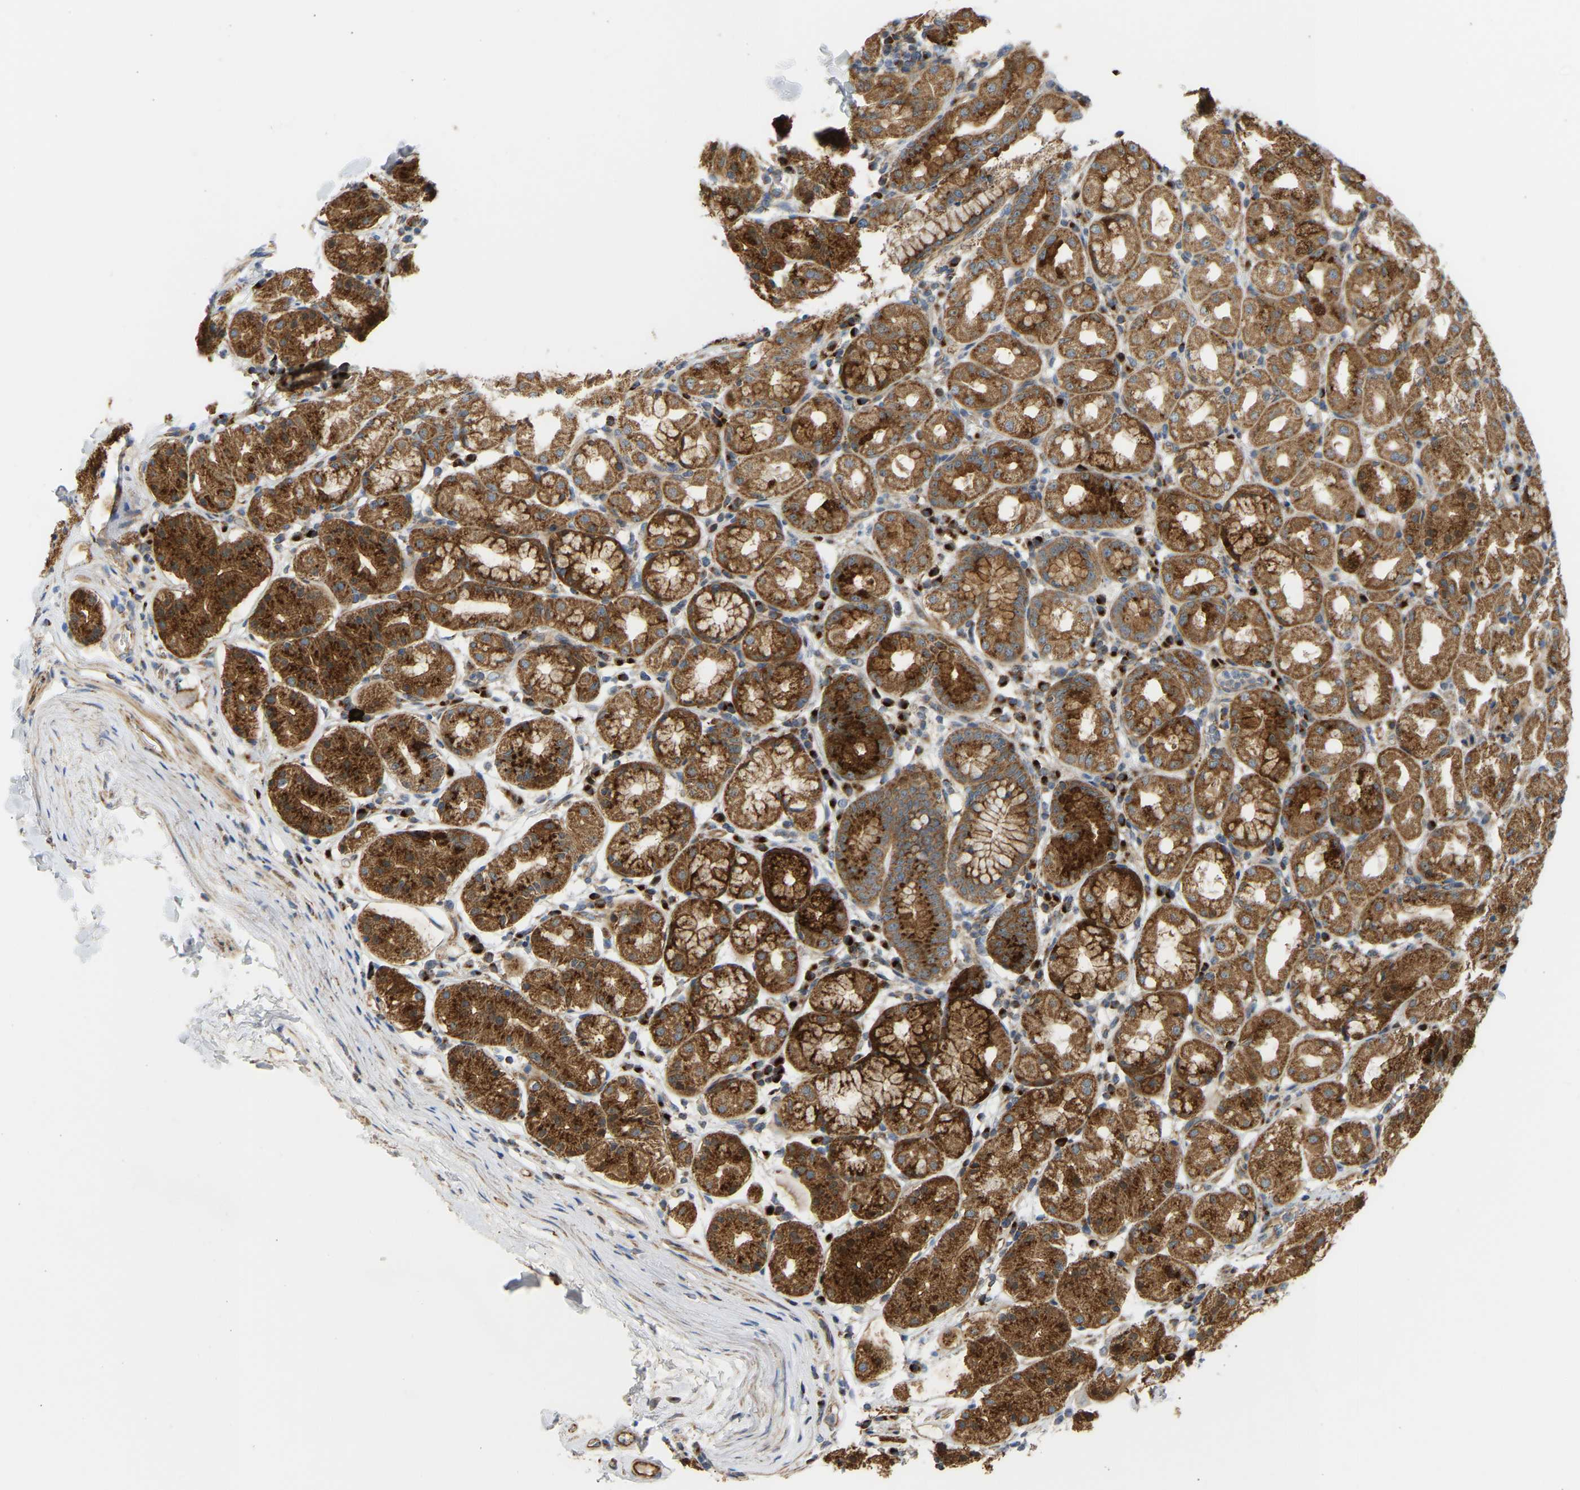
{"staining": {"intensity": "strong", "quantity": ">75%", "location": "cytoplasmic/membranous"}, "tissue": "stomach", "cell_type": "Glandular cells", "image_type": "normal", "snomed": [{"axis": "morphology", "description": "Normal tissue, NOS"}, {"axis": "topography", "description": "Stomach"}, {"axis": "topography", "description": "Stomach, lower"}], "caption": "About >75% of glandular cells in normal human stomach exhibit strong cytoplasmic/membranous protein staining as visualized by brown immunohistochemical staining.", "gene": "YIPF2", "patient": {"sex": "female", "age": 56}}